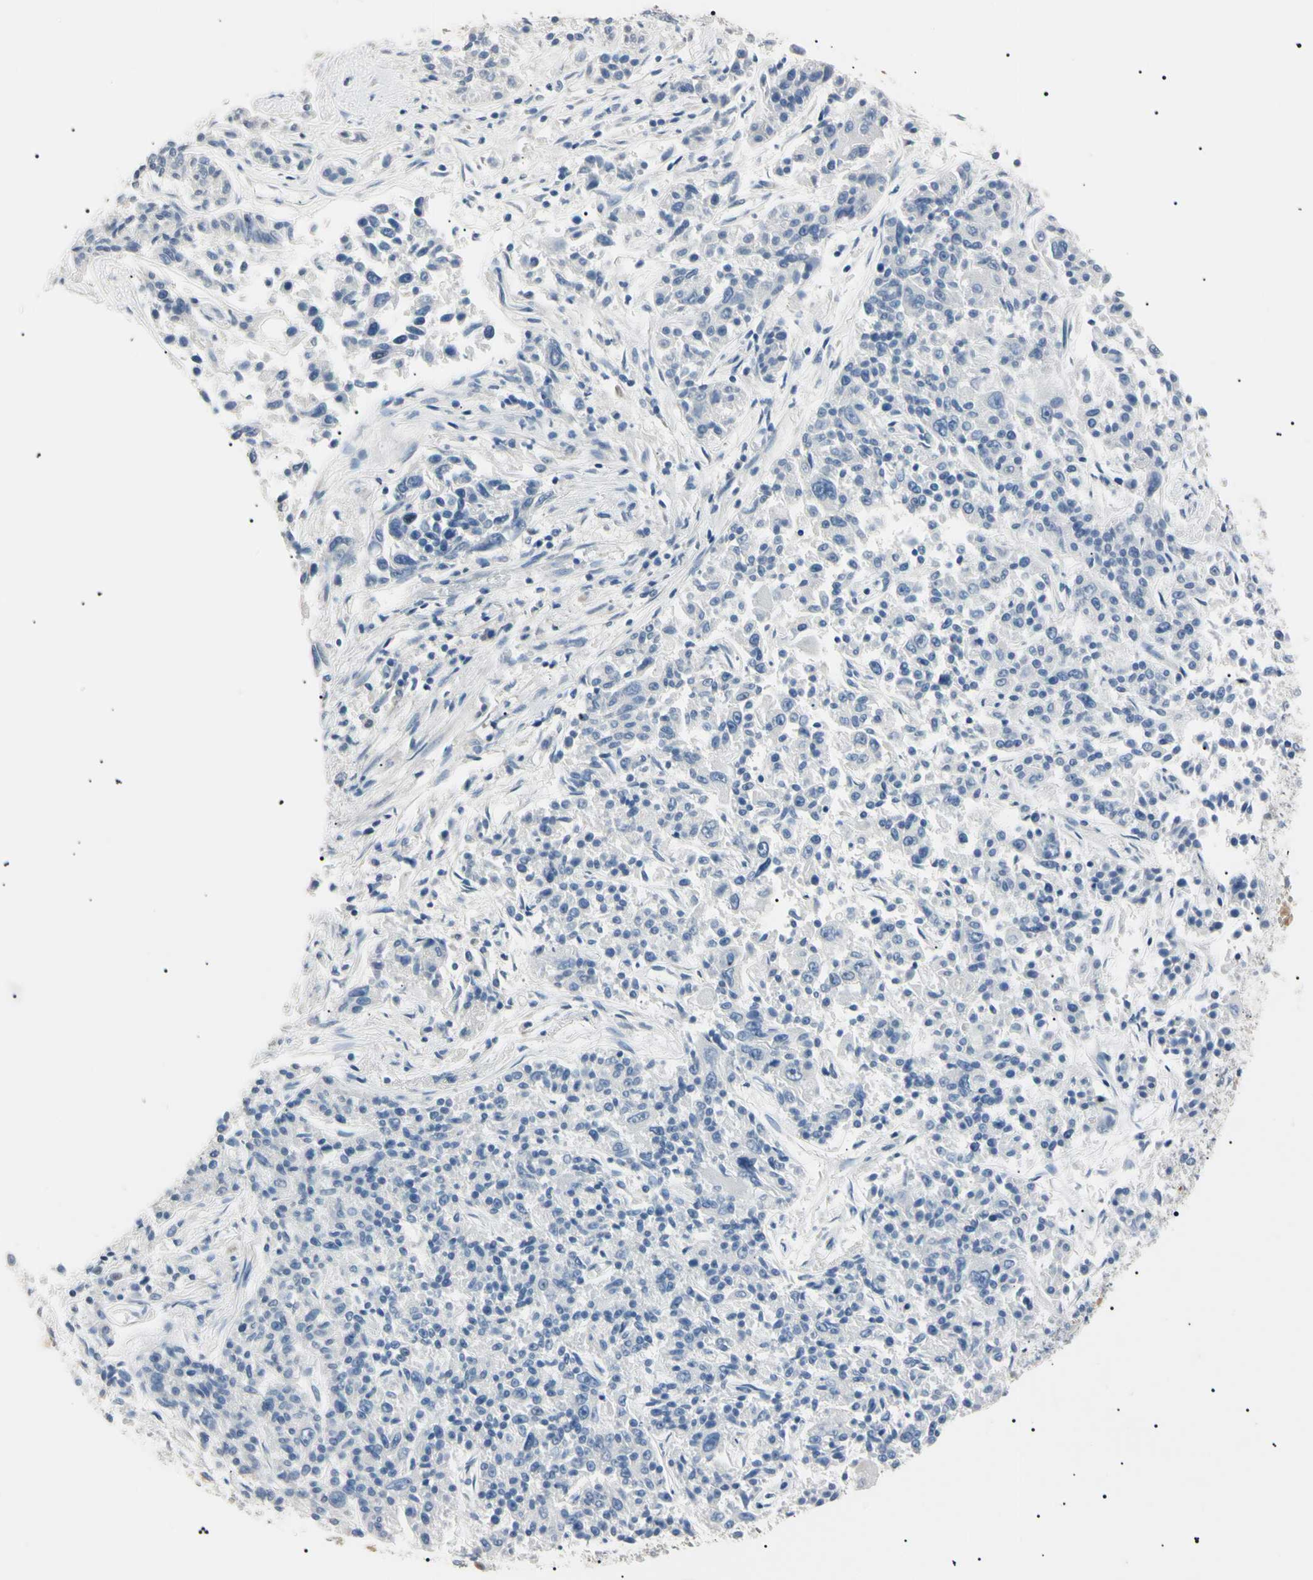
{"staining": {"intensity": "negative", "quantity": "none", "location": "none"}, "tissue": "lung cancer", "cell_type": "Tumor cells", "image_type": "cancer", "snomed": [{"axis": "morphology", "description": "Adenocarcinoma, NOS"}, {"axis": "topography", "description": "Lung"}], "caption": "An immunohistochemistry (IHC) image of lung cancer is shown. There is no staining in tumor cells of lung cancer.", "gene": "CGB3", "patient": {"sex": "male", "age": 84}}